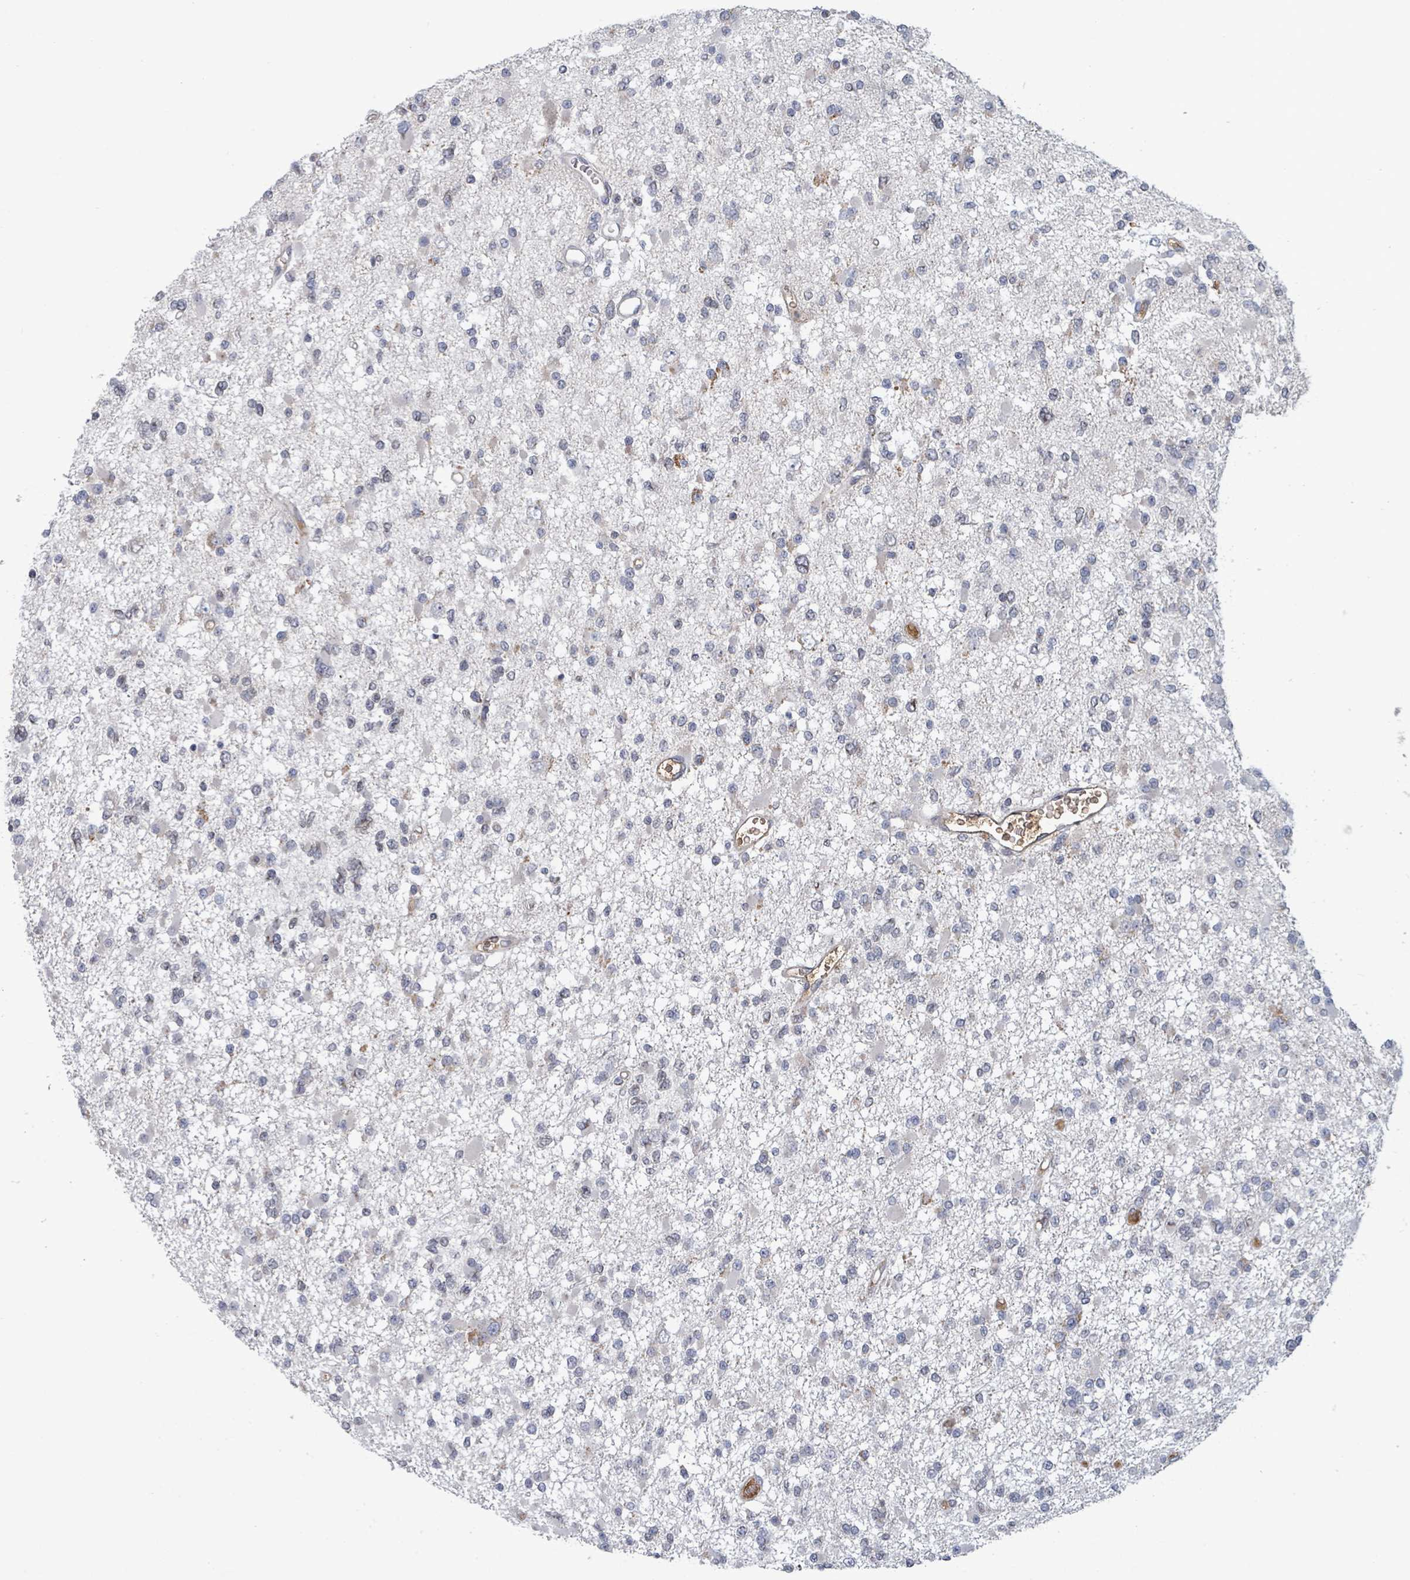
{"staining": {"intensity": "negative", "quantity": "none", "location": "none"}, "tissue": "glioma", "cell_type": "Tumor cells", "image_type": "cancer", "snomed": [{"axis": "morphology", "description": "Glioma, malignant, Low grade"}, {"axis": "topography", "description": "Brain"}], "caption": "DAB immunohistochemical staining of malignant glioma (low-grade) reveals no significant positivity in tumor cells.", "gene": "GRM8", "patient": {"sex": "female", "age": 22}}